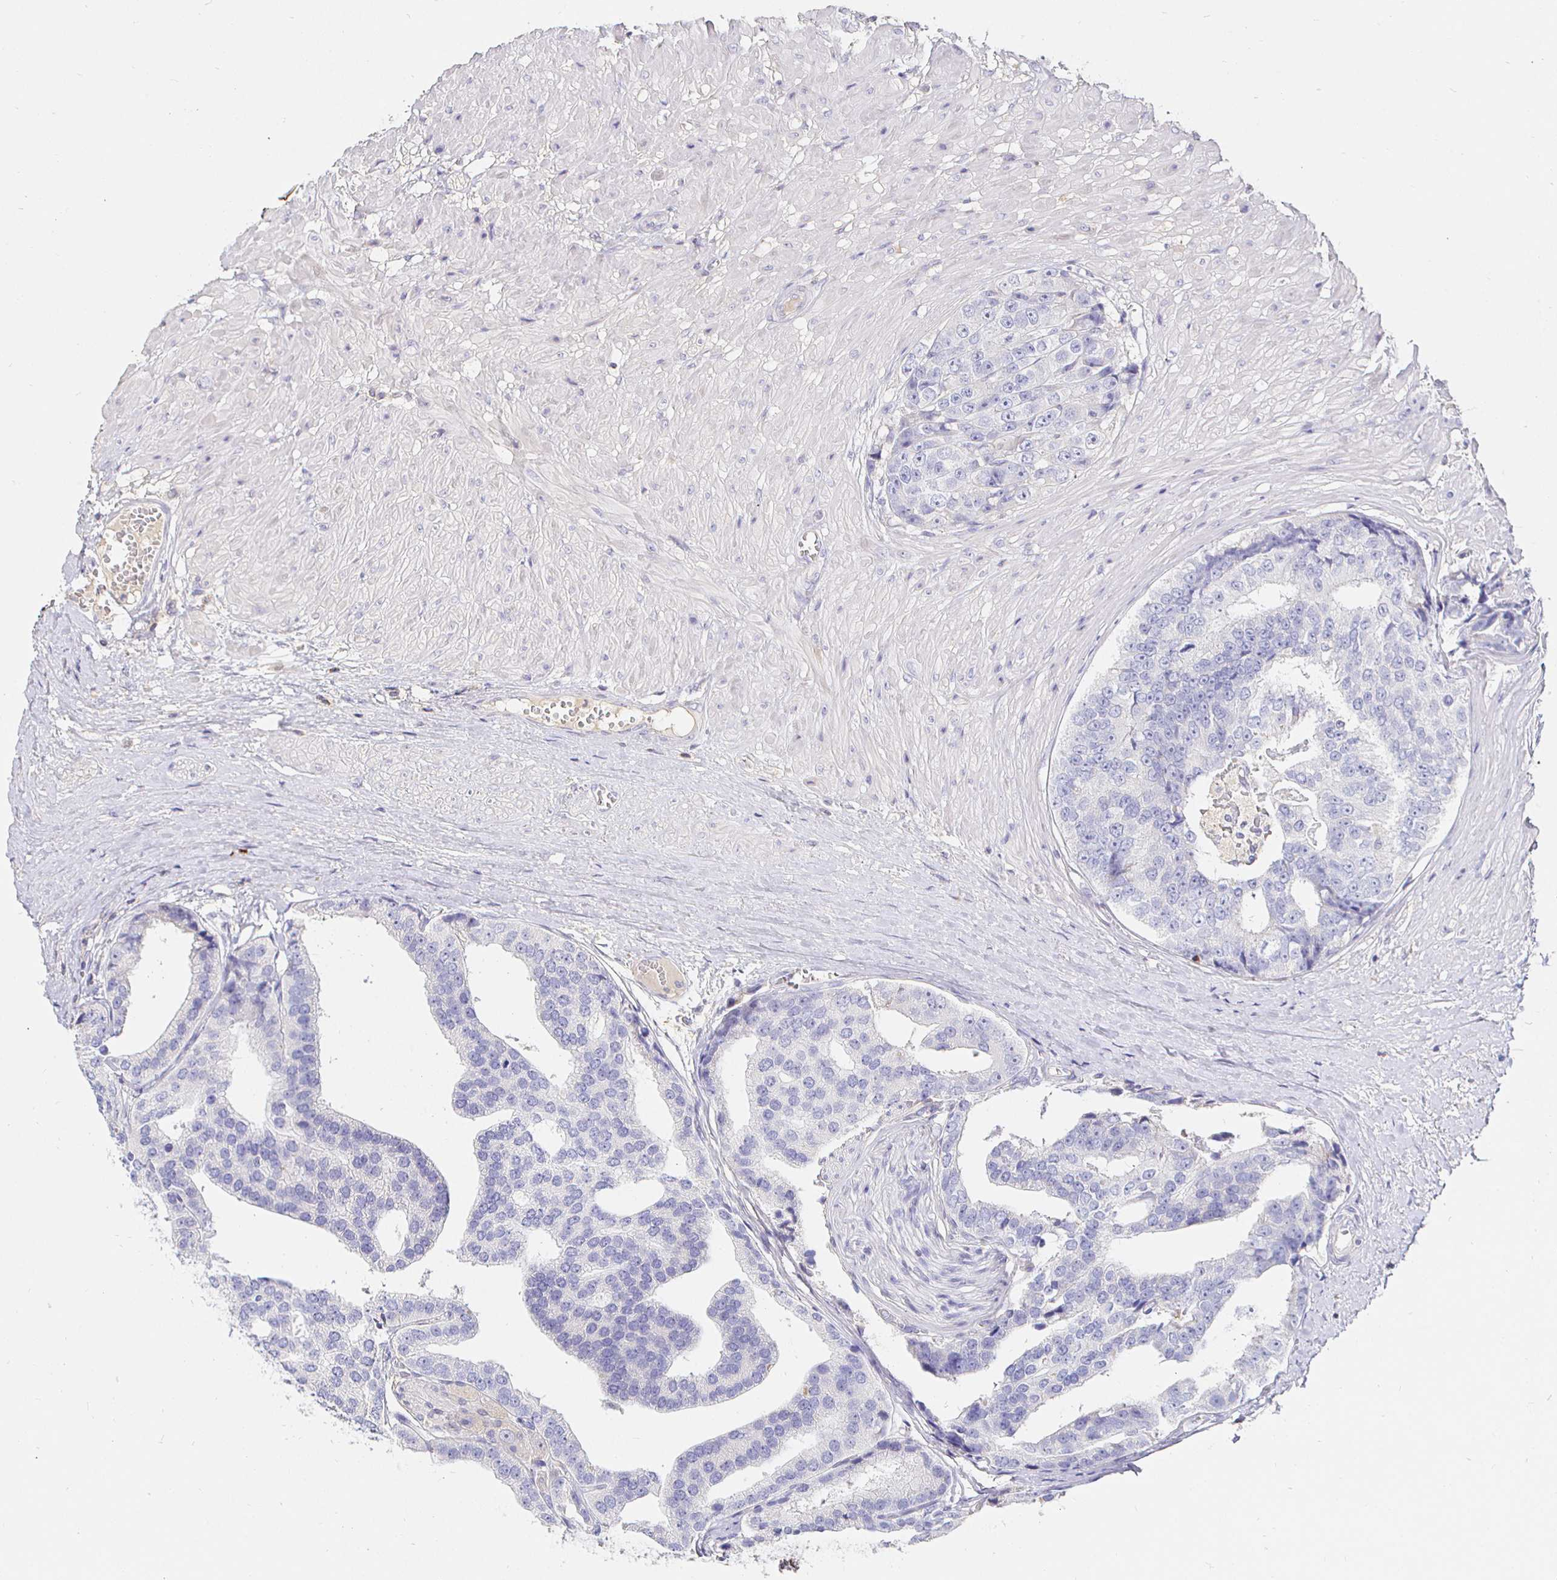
{"staining": {"intensity": "negative", "quantity": "none", "location": "none"}, "tissue": "prostate cancer", "cell_type": "Tumor cells", "image_type": "cancer", "snomed": [{"axis": "morphology", "description": "Adenocarcinoma, High grade"}, {"axis": "topography", "description": "Prostate"}], "caption": "Image shows no significant protein positivity in tumor cells of prostate cancer (adenocarcinoma (high-grade)).", "gene": "CXCR3", "patient": {"sex": "male", "age": 71}}